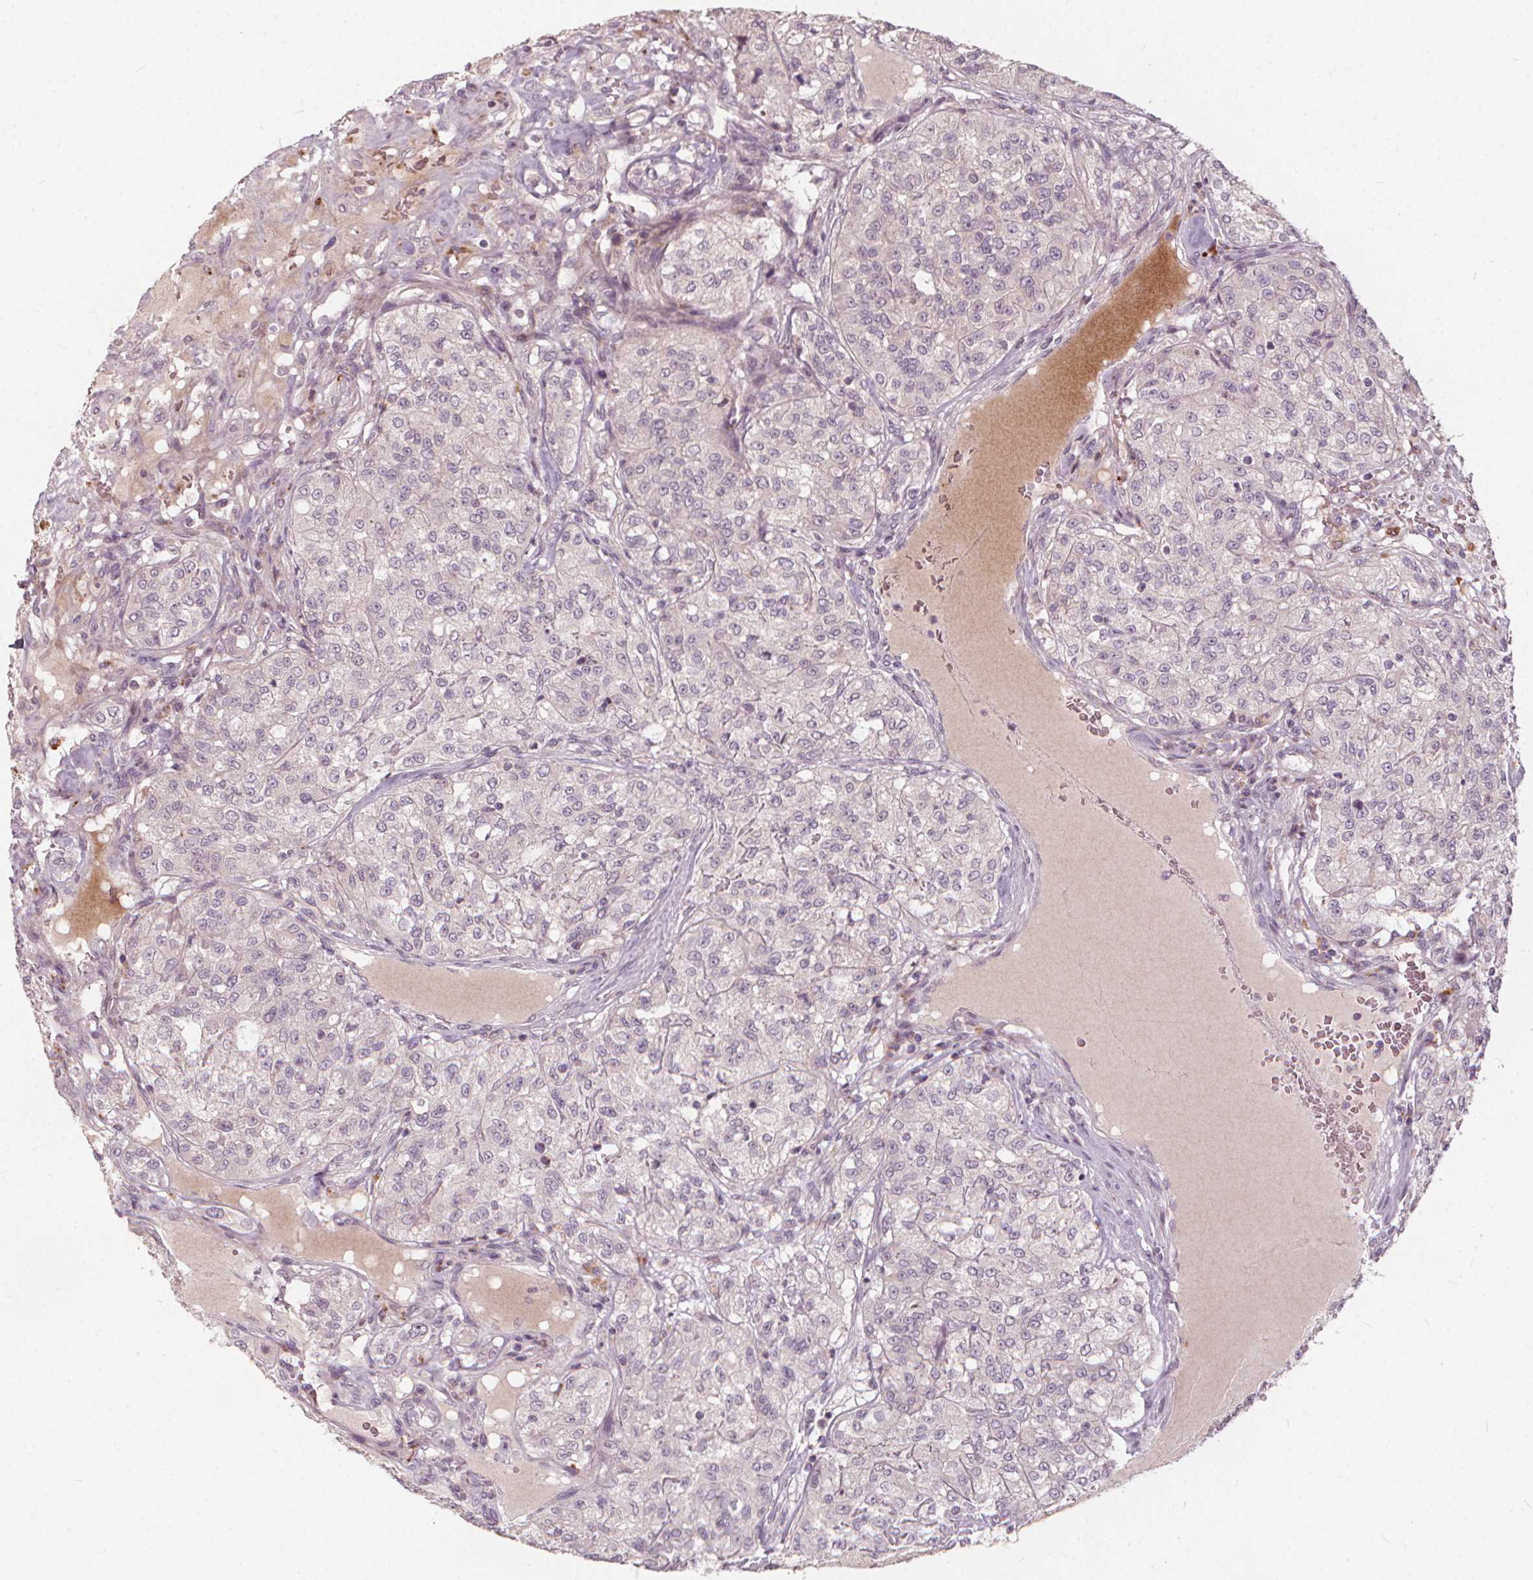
{"staining": {"intensity": "negative", "quantity": "none", "location": "none"}, "tissue": "renal cancer", "cell_type": "Tumor cells", "image_type": "cancer", "snomed": [{"axis": "morphology", "description": "Adenocarcinoma, NOS"}, {"axis": "topography", "description": "Kidney"}], "caption": "Protein analysis of renal cancer reveals no significant positivity in tumor cells. (DAB (3,3'-diaminobenzidine) immunohistochemistry (IHC), high magnification).", "gene": "IPO13", "patient": {"sex": "female", "age": 63}}